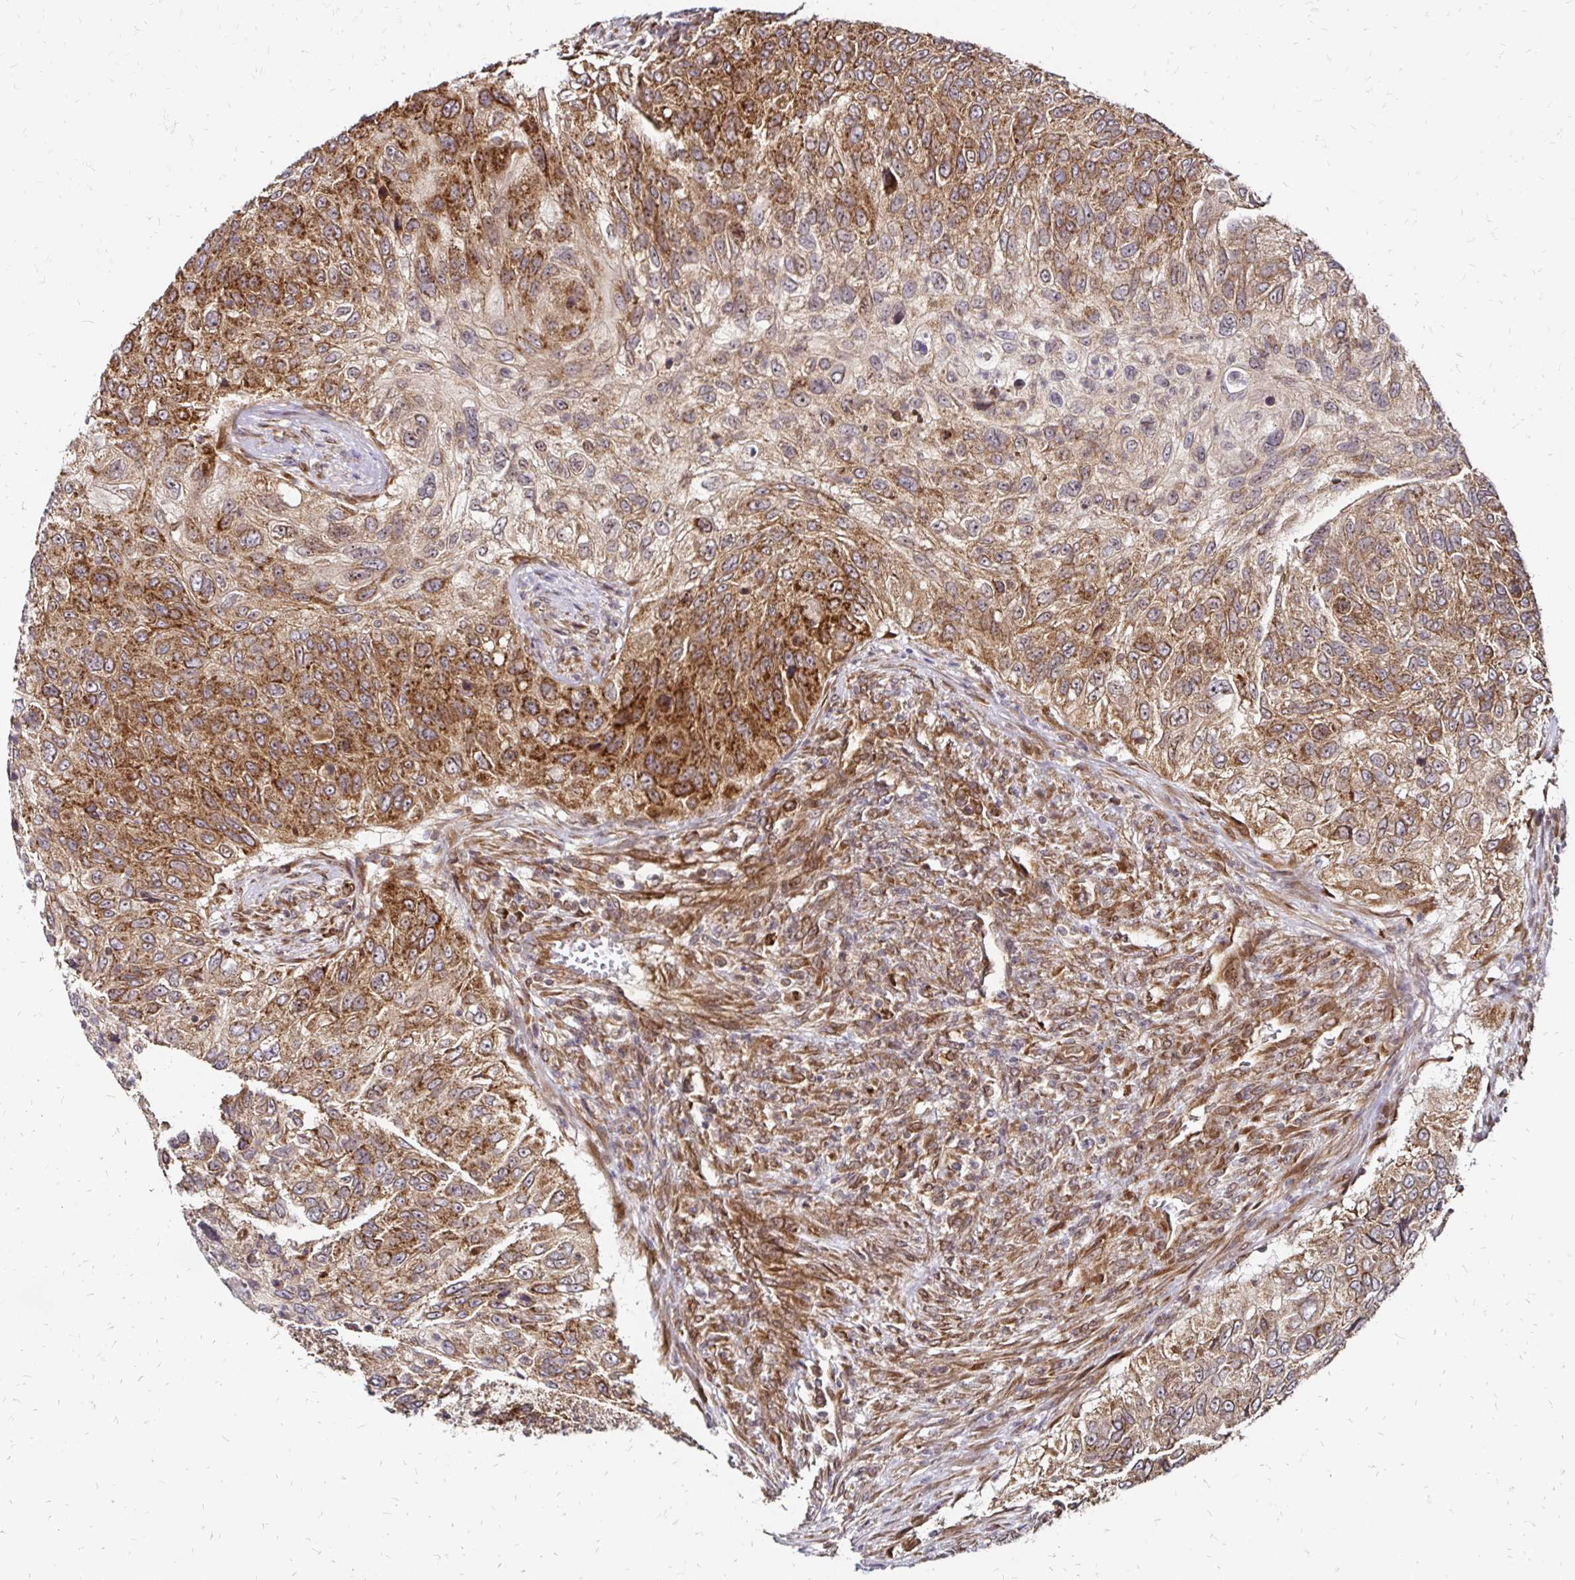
{"staining": {"intensity": "moderate", "quantity": ">75%", "location": "cytoplasmic/membranous"}, "tissue": "urothelial cancer", "cell_type": "Tumor cells", "image_type": "cancer", "snomed": [{"axis": "morphology", "description": "Urothelial carcinoma, High grade"}, {"axis": "topography", "description": "Urinary bladder"}], "caption": "Approximately >75% of tumor cells in high-grade urothelial carcinoma show moderate cytoplasmic/membranous protein expression as visualized by brown immunohistochemical staining.", "gene": "ZW10", "patient": {"sex": "female", "age": 60}}